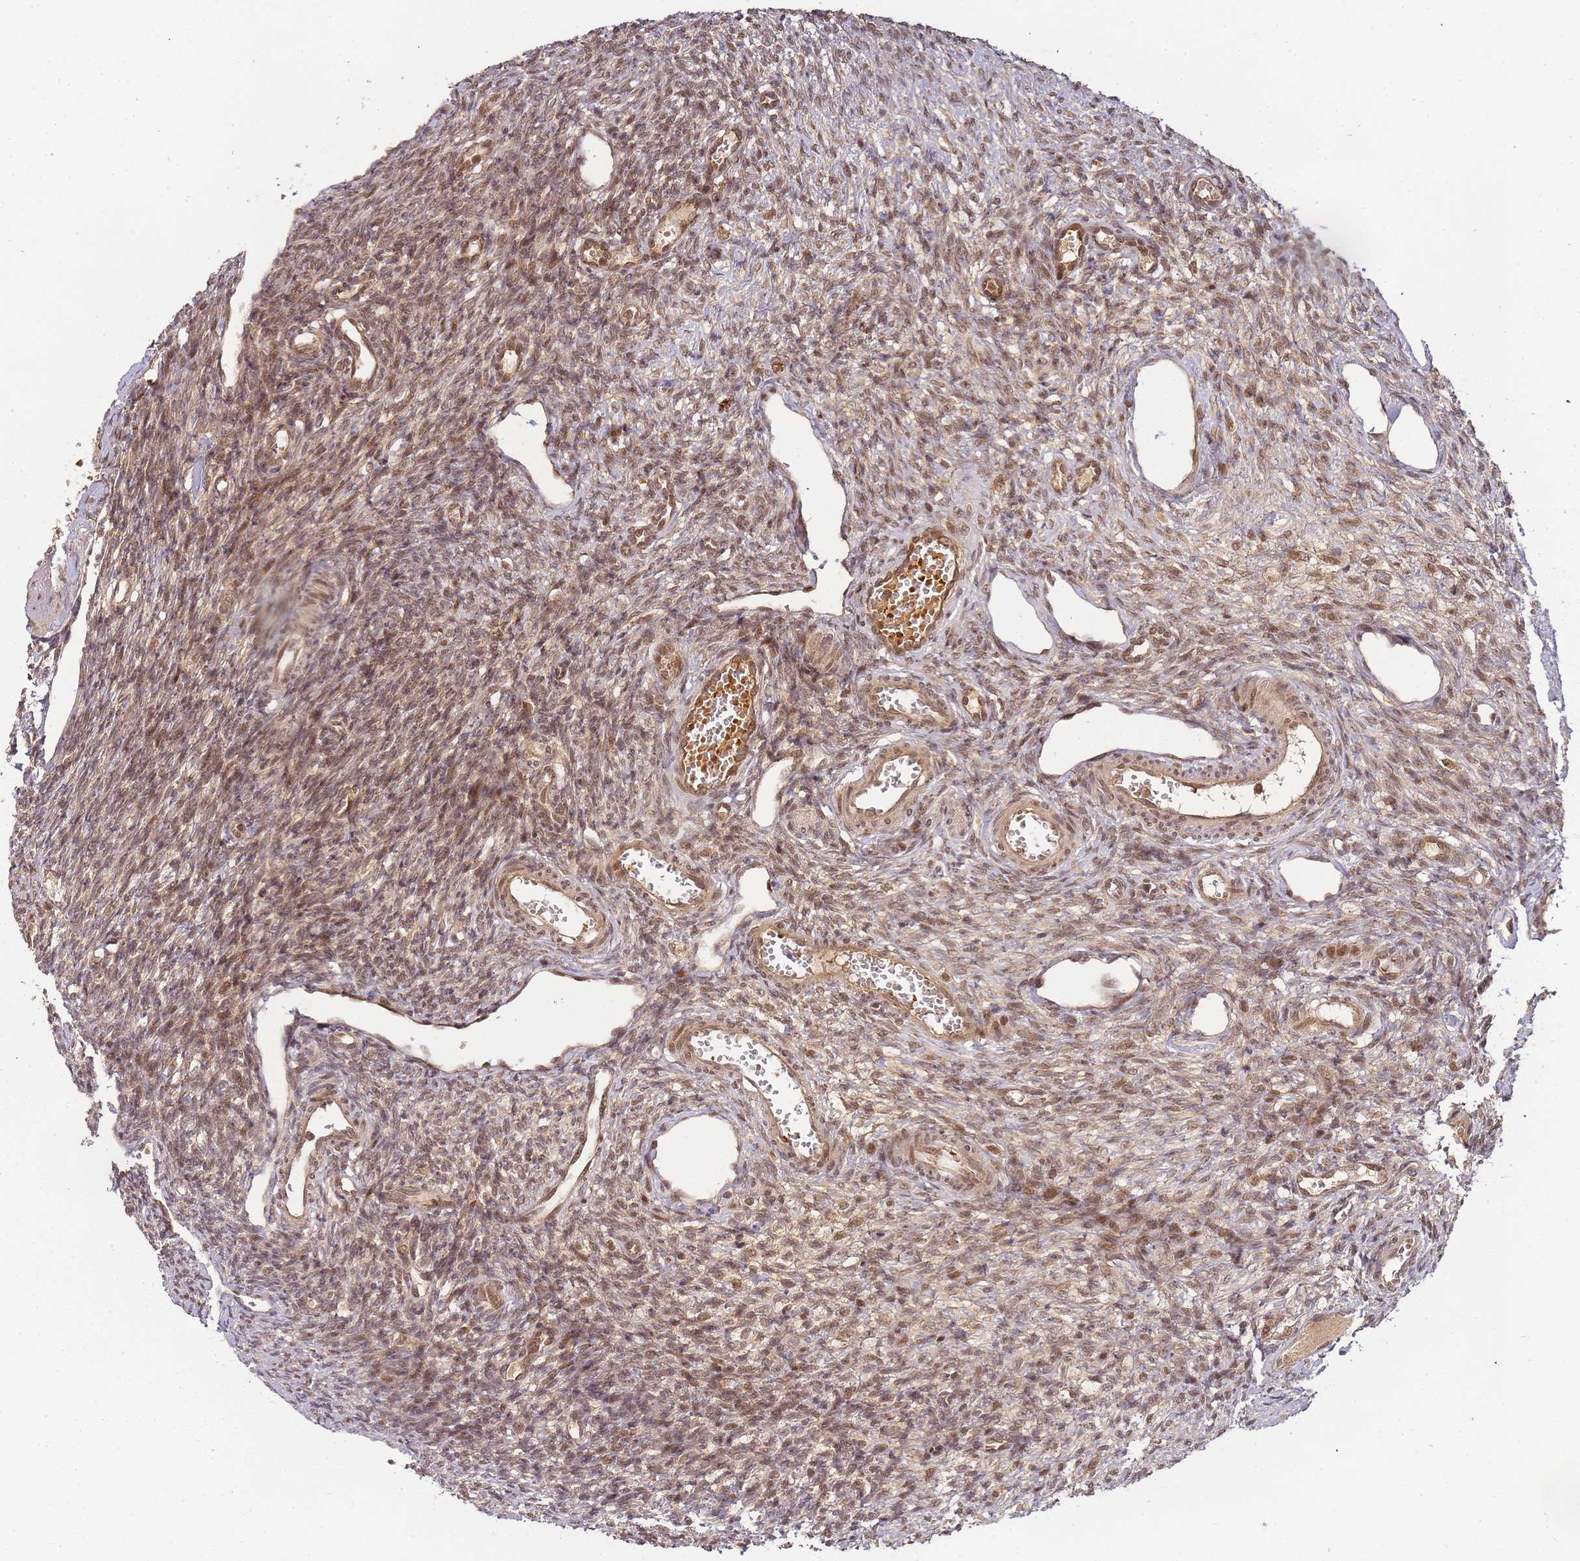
{"staining": {"intensity": "moderate", "quantity": ">75%", "location": "cytoplasmic/membranous,nuclear"}, "tissue": "ovary", "cell_type": "Ovarian stroma cells", "image_type": "normal", "snomed": [{"axis": "morphology", "description": "Normal tissue, NOS"}, {"axis": "morphology", "description": "Cyst, NOS"}, {"axis": "topography", "description": "Ovary"}], "caption": "Immunohistochemistry staining of unremarkable ovary, which demonstrates medium levels of moderate cytoplasmic/membranous,nuclear positivity in approximately >75% of ovarian stroma cells indicating moderate cytoplasmic/membranous,nuclear protein expression. The staining was performed using DAB (3,3'-diaminobenzidine) (brown) for protein detection and nuclei were counterstained in hematoxylin (blue).", "gene": "ZNF497", "patient": {"sex": "female", "age": 33}}